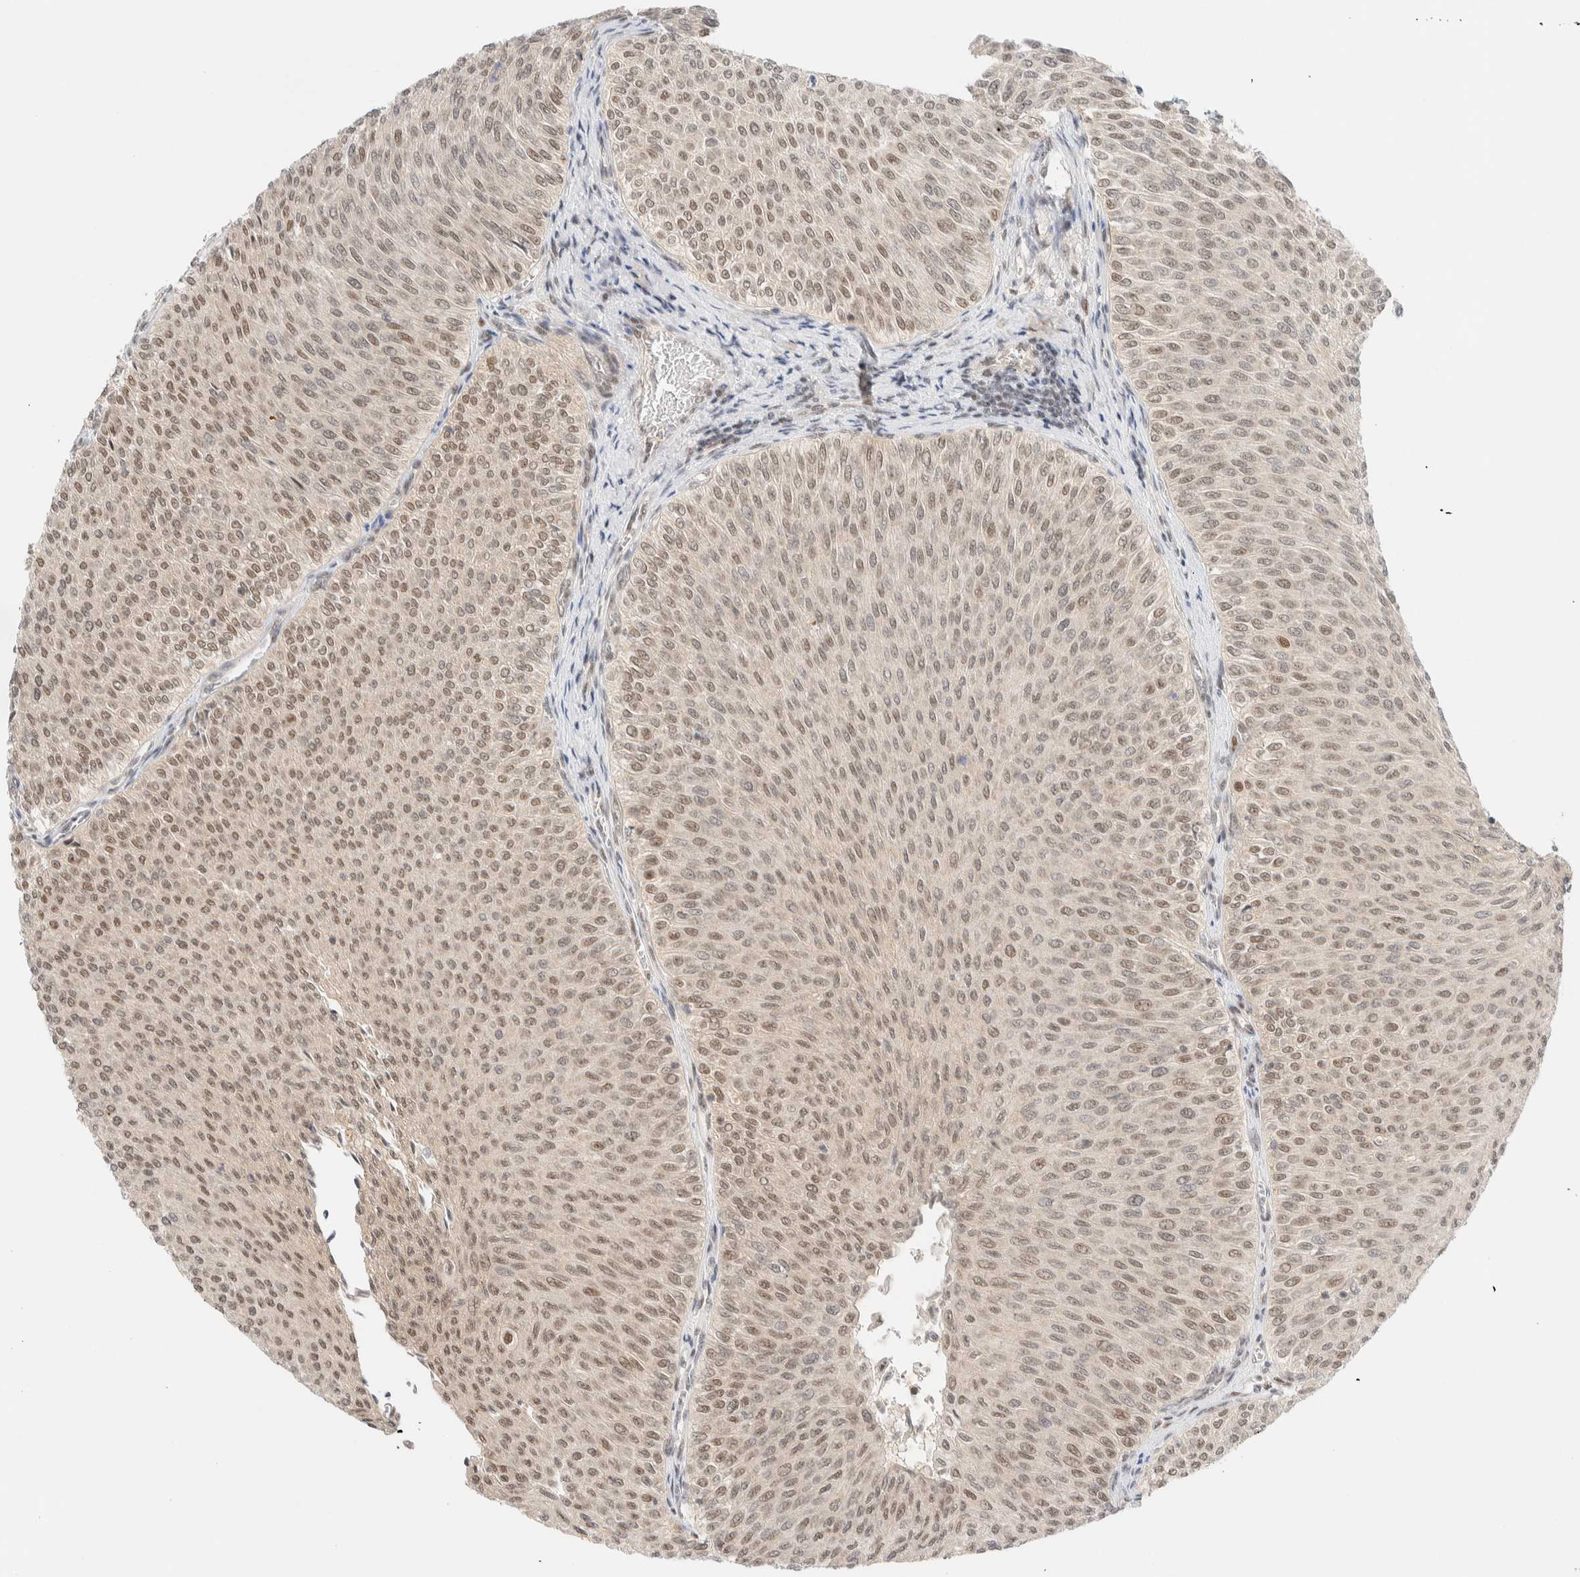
{"staining": {"intensity": "weak", "quantity": ">75%", "location": "nuclear"}, "tissue": "urothelial cancer", "cell_type": "Tumor cells", "image_type": "cancer", "snomed": [{"axis": "morphology", "description": "Urothelial carcinoma, Low grade"}, {"axis": "topography", "description": "Urinary bladder"}], "caption": "Immunohistochemical staining of low-grade urothelial carcinoma demonstrates low levels of weak nuclear staining in about >75% of tumor cells.", "gene": "PYGO2", "patient": {"sex": "male", "age": 78}}